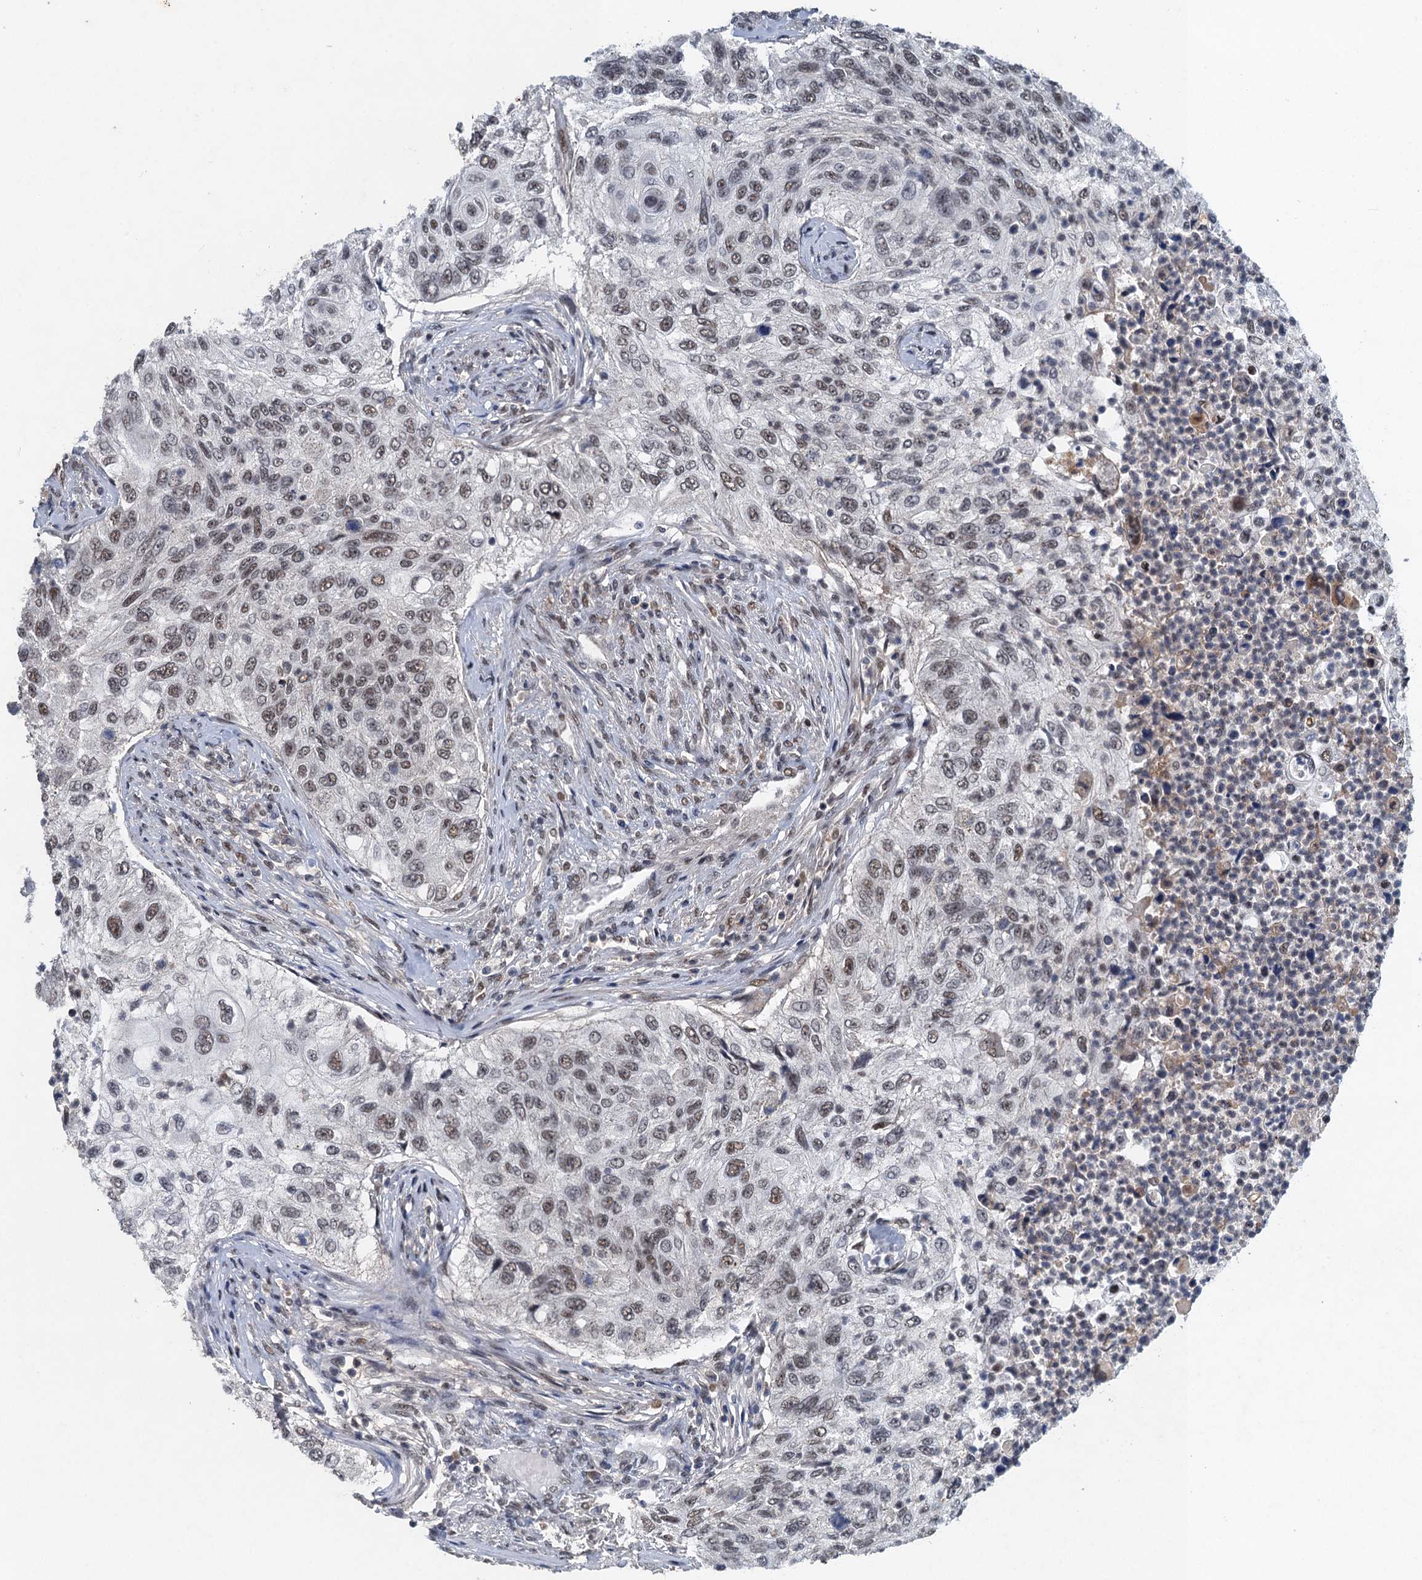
{"staining": {"intensity": "weak", "quantity": "25%-75%", "location": "nuclear"}, "tissue": "urothelial cancer", "cell_type": "Tumor cells", "image_type": "cancer", "snomed": [{"axis": "morphology", "description": "Urothelial carcinoma, High grade"}, {"axis": "topography", "description": "Urinary bladder"}], "caption": "IHC (DAB) staining of human urothelial cancer displays weak nuclear protein positivity in about 25%-75% of tumor cells.", "gene": "CSTF3", "patient": {"sex": "female", "age": 60}}